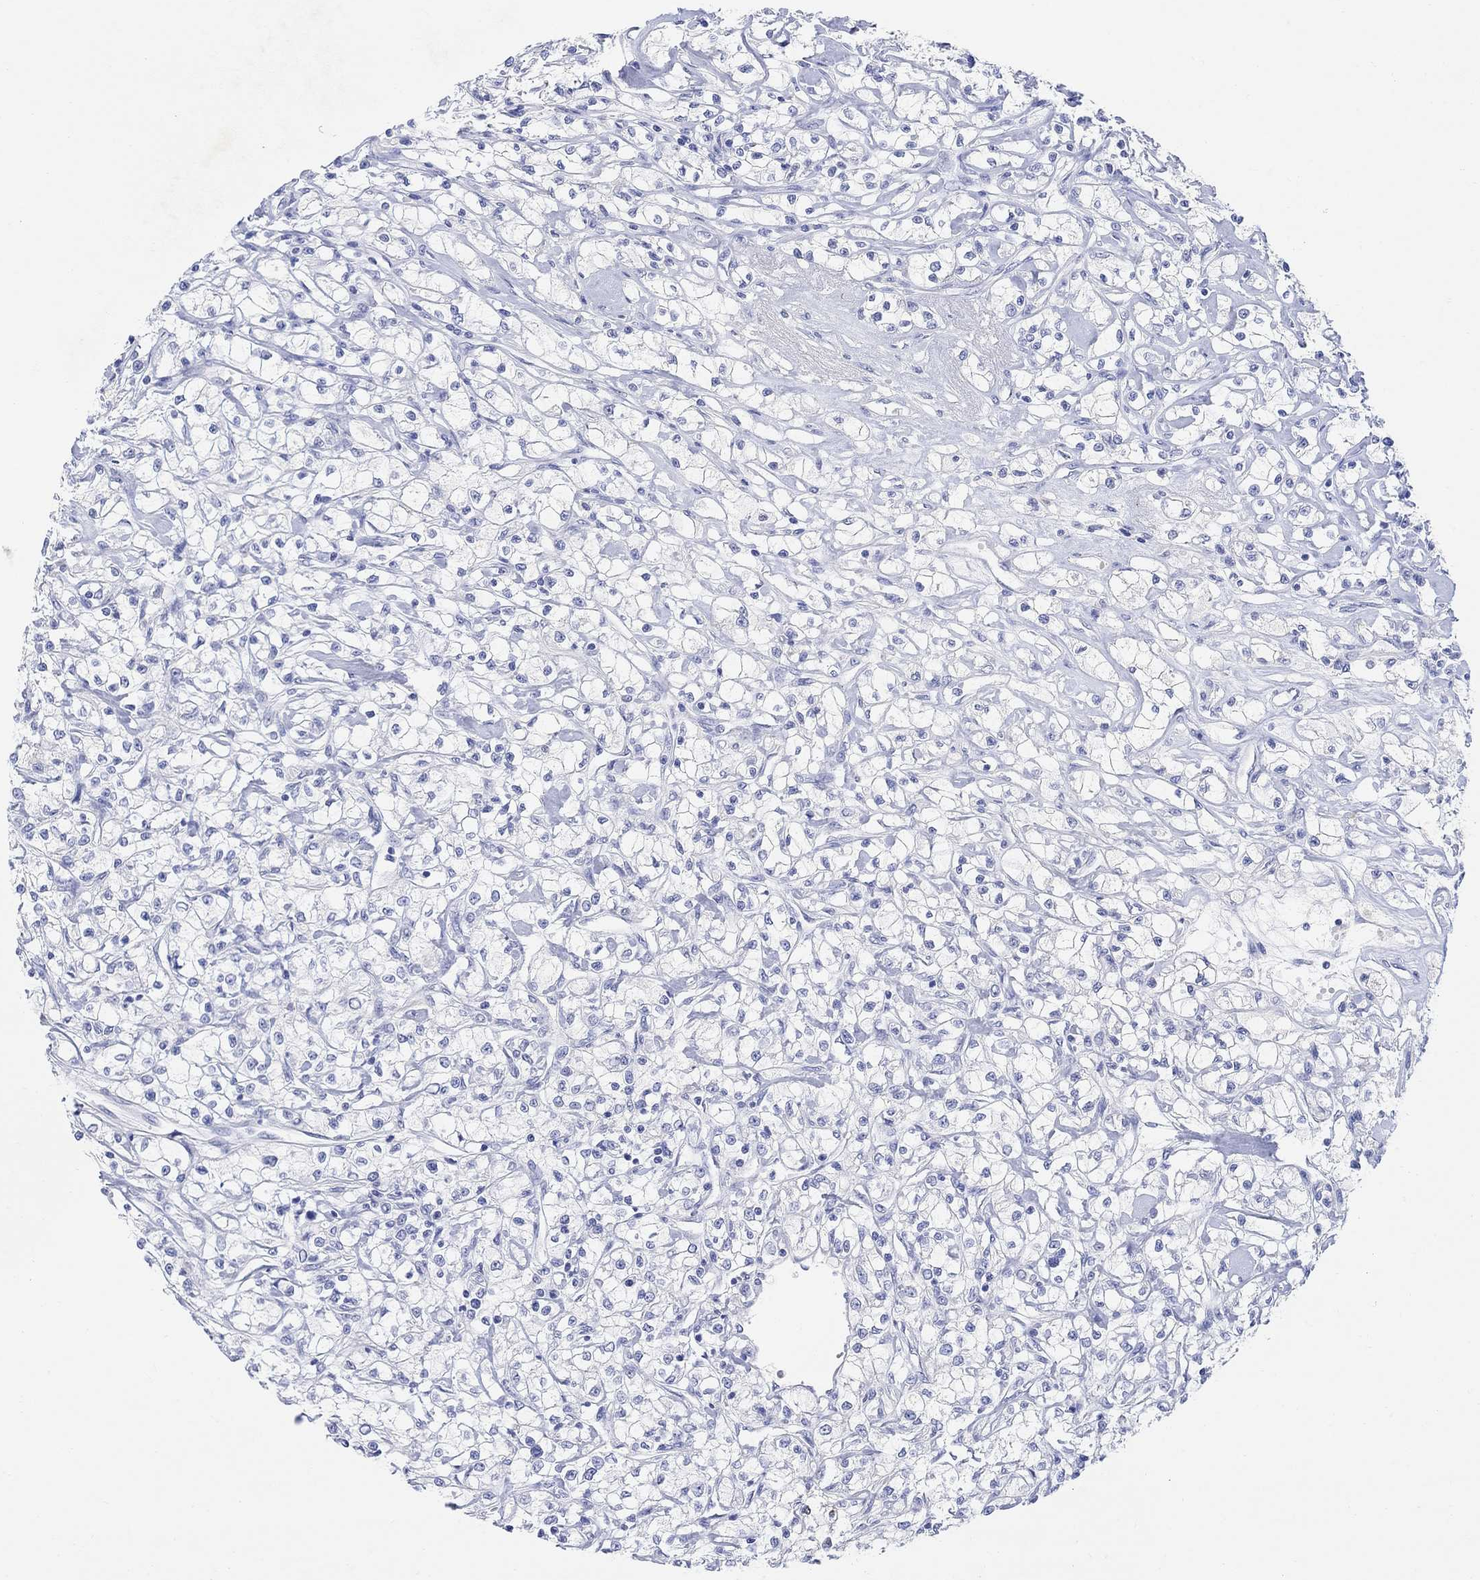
{"staining": {"intensity": "negative", "quantity": "none", "location": "none"}, "tissue": "renal cancer", "cell_type": "Tumor cells", "image_type": "cancer", "snomed": [{"axis": "morphology", "description": "Adenocarcinoma, NOS"}, {"axis": "topography", "description": "Kidney"}], "caption": "Tumor cells show no significant protein positivity in renal adenocarcinoma.", "gene": "TYR", "patient": {"sex": "female", "age": 59}}